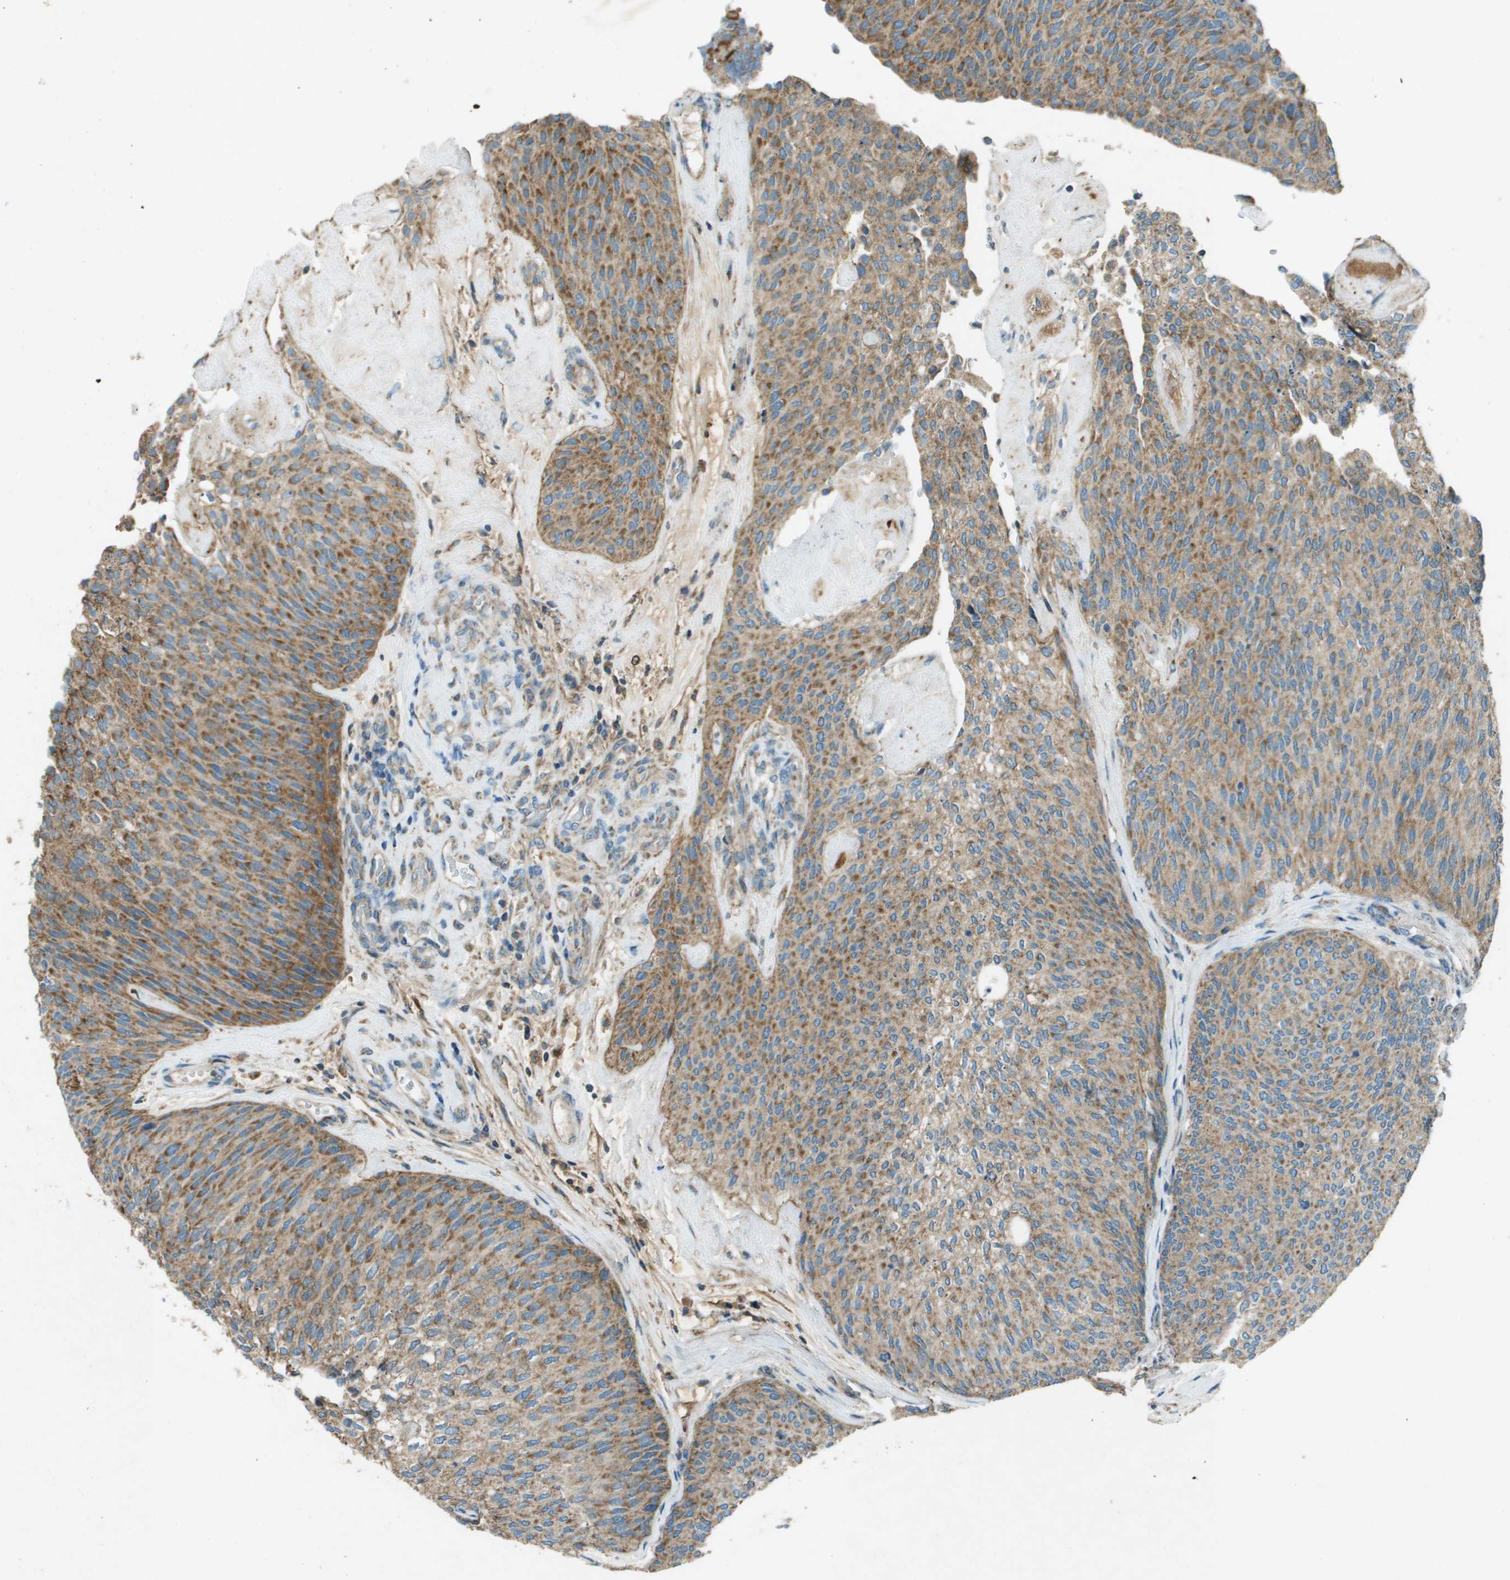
{"staining": {"intensity": "moderate", "quantity": ">75%", "location": "cytoplasmic/membranous"}, "tissue": "urothelial cancer", "cell_type": "Tumor cells", "image_type": "cancer", "snomed": [{"axis": "morphology", "description": "Urothelial carcinoma, Low grade"}, {"axis": "topography", "description": "Urinary bladder"}], "caption": "Tumor cells demonstrate medium levels of moderate cytoplasmic/membranous positivity in about >75% of cells in urothelial carcinoma (low-grade).", "gene": "MIGA1", "patient": {"sex": "female", "age": 79}}